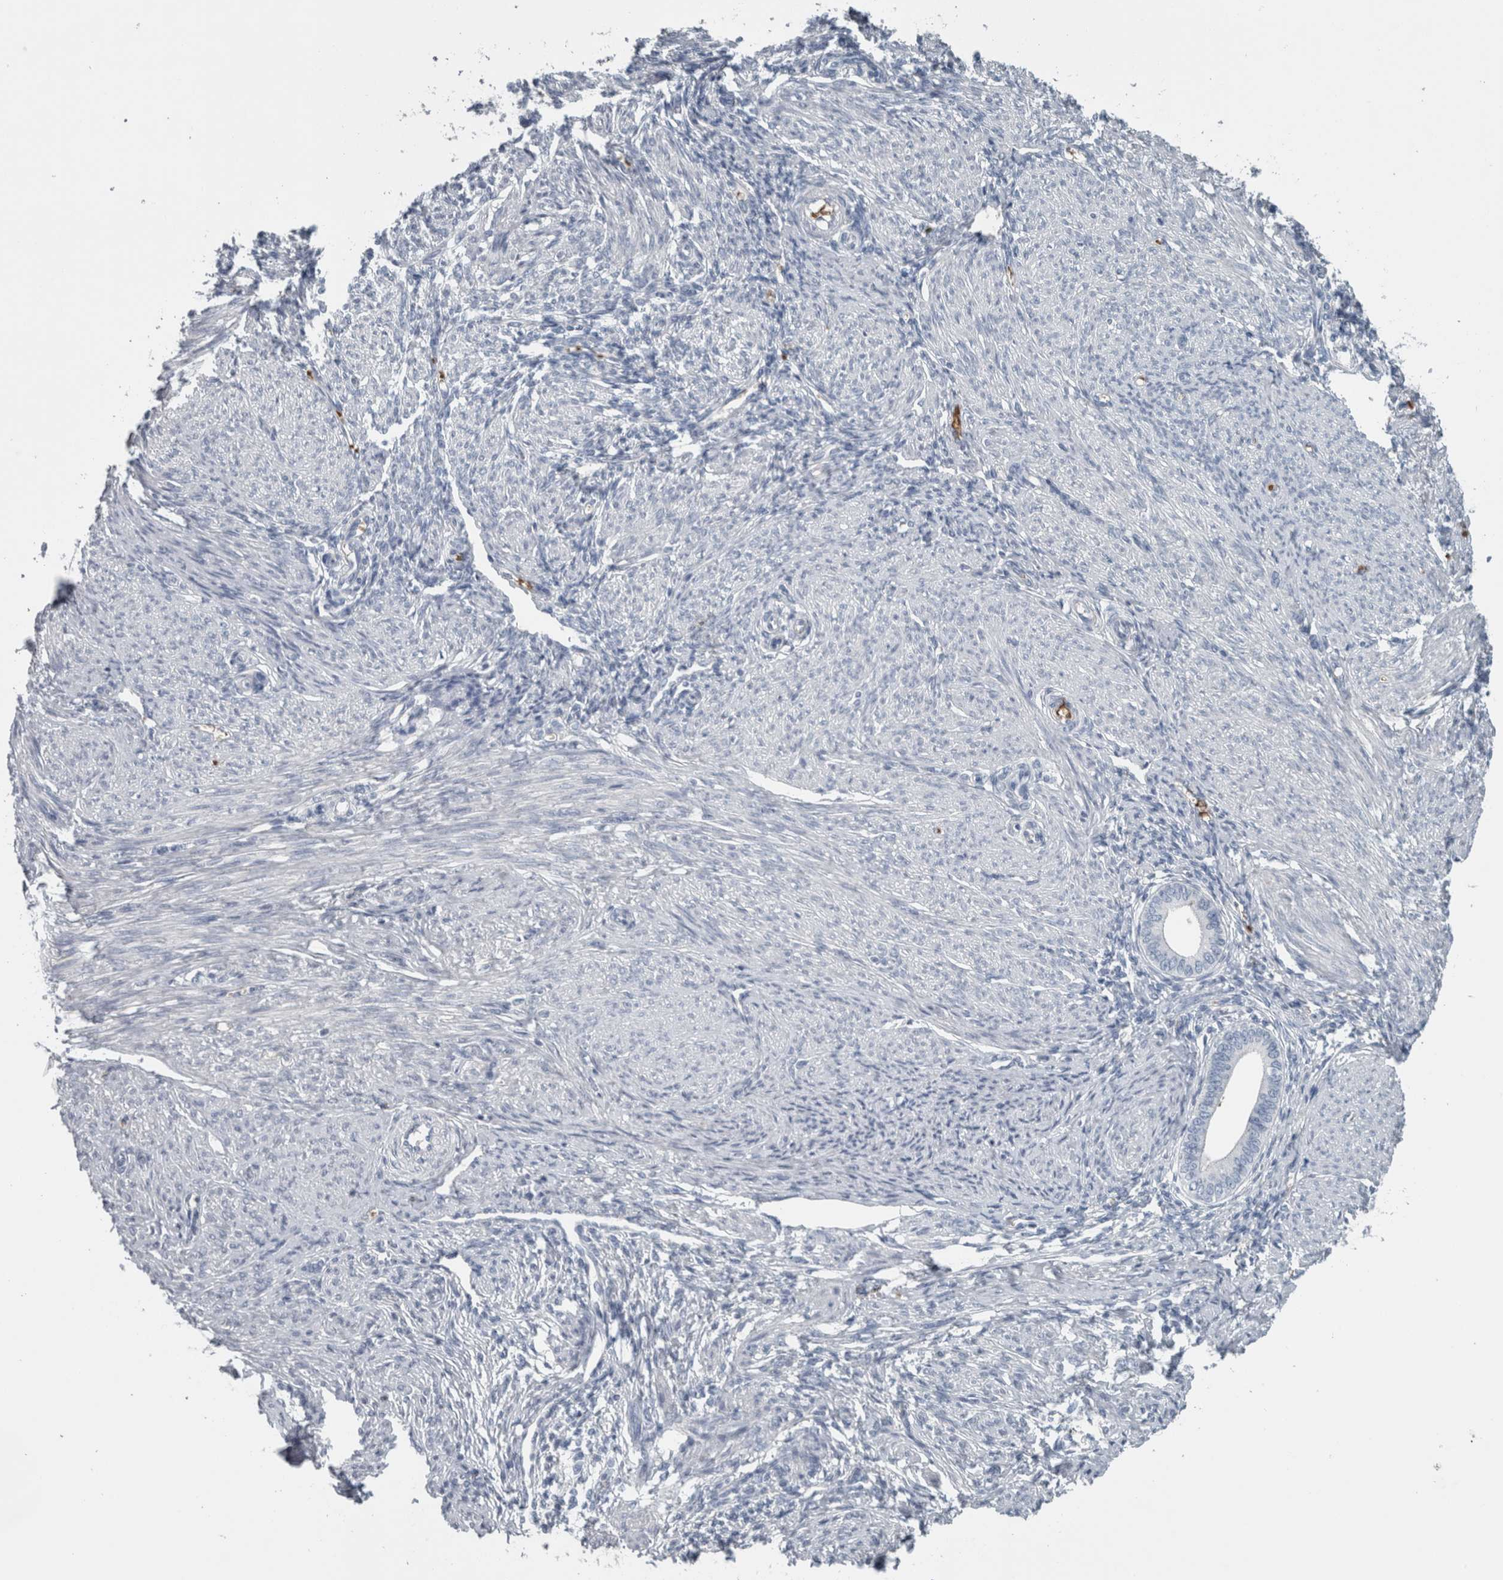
{"staining": {"intensity": "negative", "quantity": "none", "location": "none"}, "tissue": "endometrium", "cell_type": "Cells in endometrial stroma", "image_type": "normal", "snomed": [{"axis": "morphology", "description": "Normal tissue, NOS"}, {"axis": "topography", "description": "Endometrium"}], "caption": "Immunohistochemistry micrograph of benign endometrium stained for a protein (brown), which displays no expression in cells in endometrial stroma.", "gene": "SH3GL2", "patient": {"sex": "female", "age": 42}}